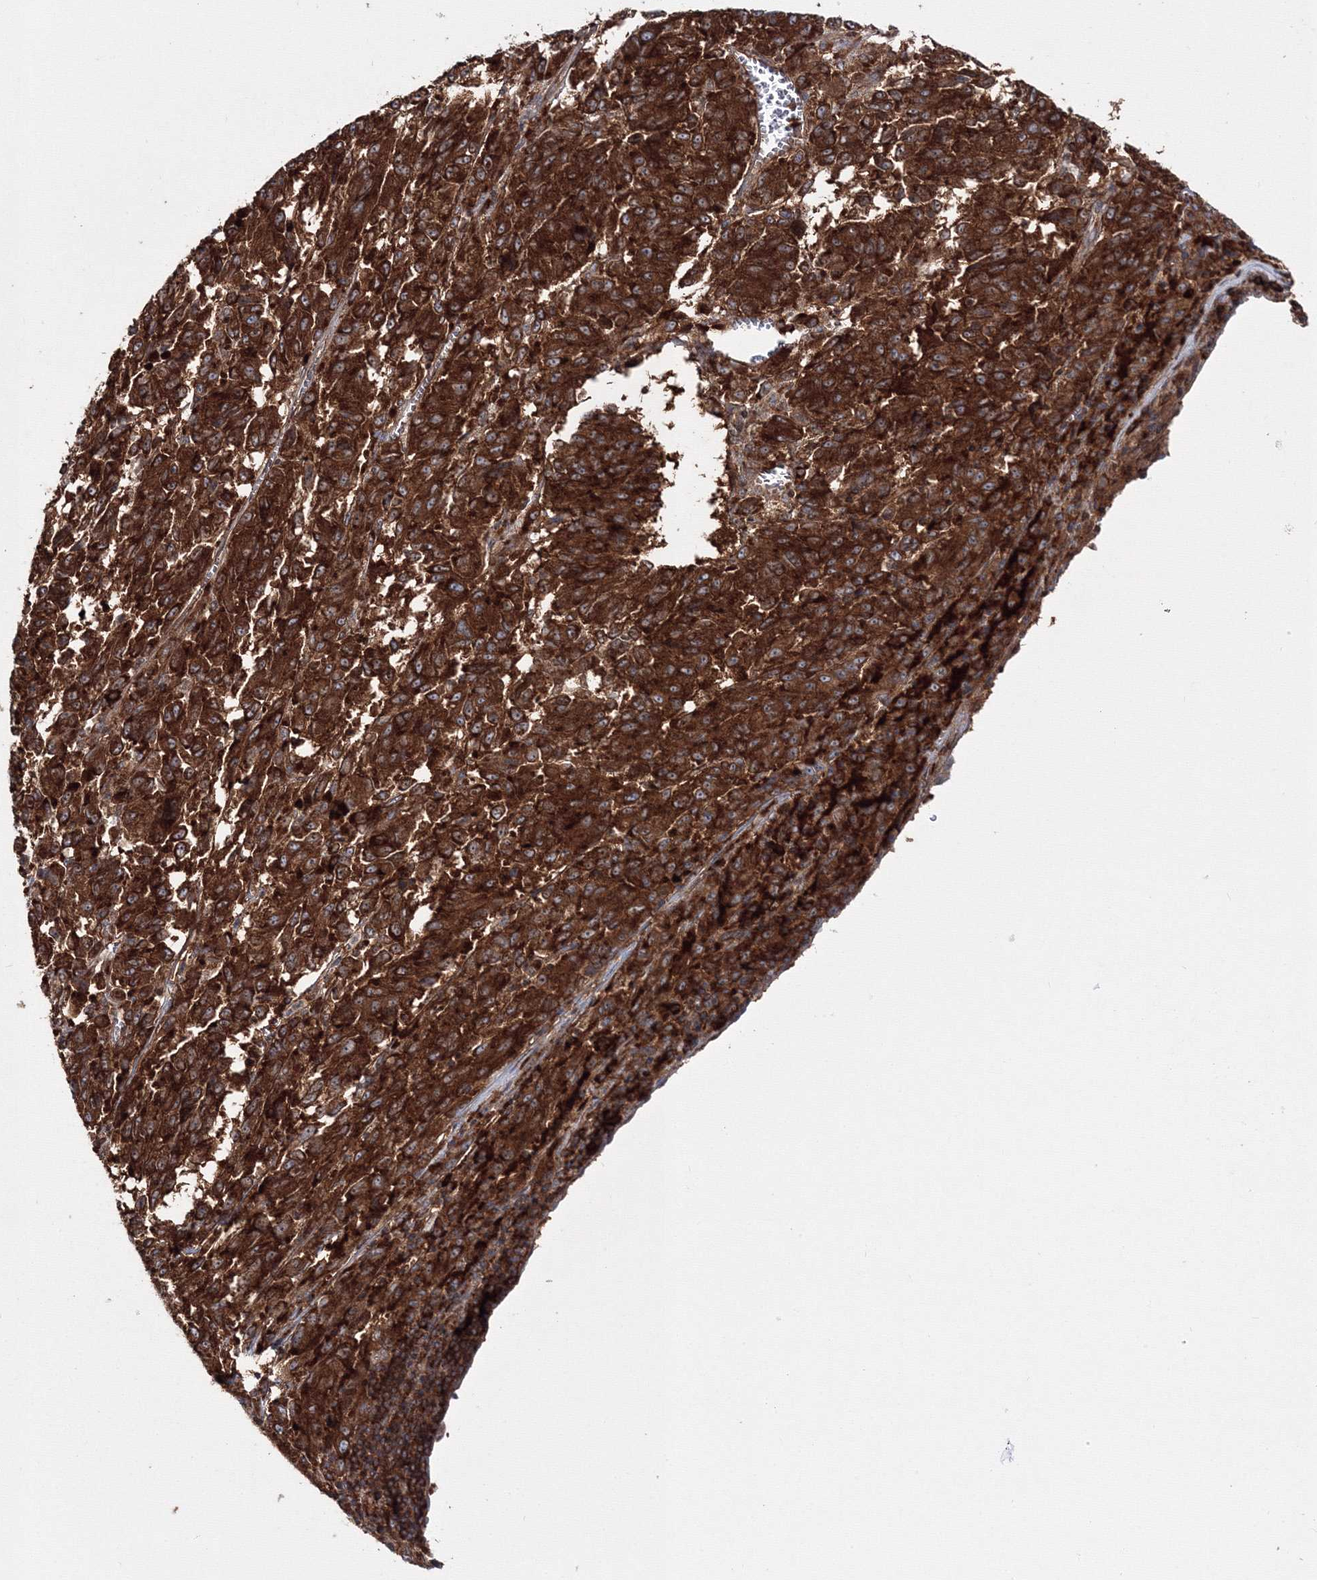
{"staining": {"intensity": "strong", "quantity": ">75%", "location": "cytoplasmic/membranous"}, "tissue": "melanoma", "cell_type": "Tumor cells", "image_type": "cancer", "snomed": [{"axis": "morphology", "description": "Malignant melanoma, Metastatic site"}, {"axis": "topography", "description": "Lung"}], "caption": "Malignant melanoma (metastatic site) stained with DAB (3,3'-diaminobenzidine) IHC exhibits high levels of strong cytoplasmic/membranous expression in about >75% of tumor cells.", "gene": "HARS1", "patient": {"sex": "male", "age": 64}}